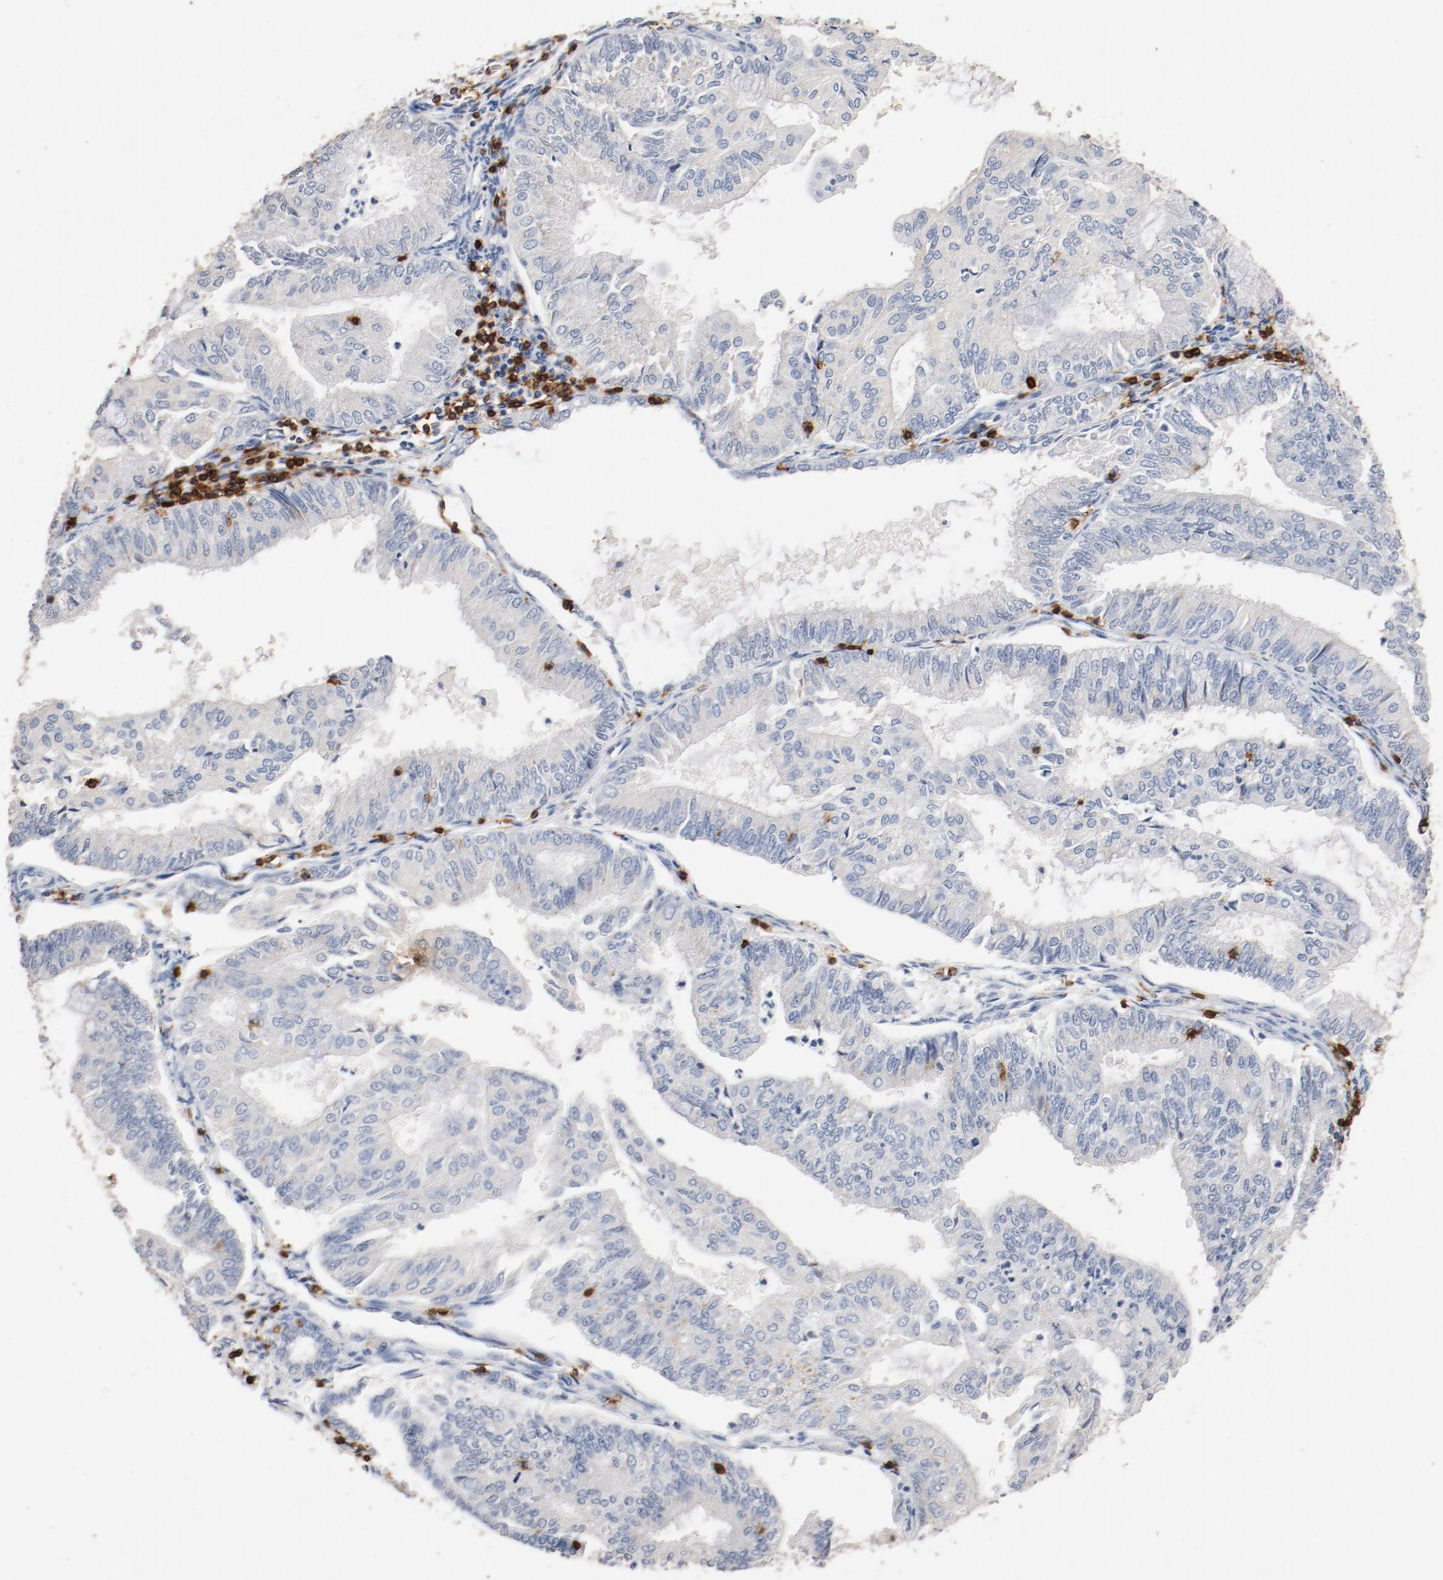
{"staining": {"intensity": "negative", "quantity": "none", "location": "none"}, "tissue": "endometrial cancer", "cell_type": "Tumor cells", "image_type": "cancer", "snomed": [{"axis": "morphology", "description": "Adenocarcinoma, NOS"}, {"axis": "topography", "description": "Endometrium"}], "caption": "Endometrial adenocarcinoma was stained to show a protein in brown. There is no significant positivity in tumor cells.", "gene": "CD247", "patient": {"sex": "female", "age": 59}}